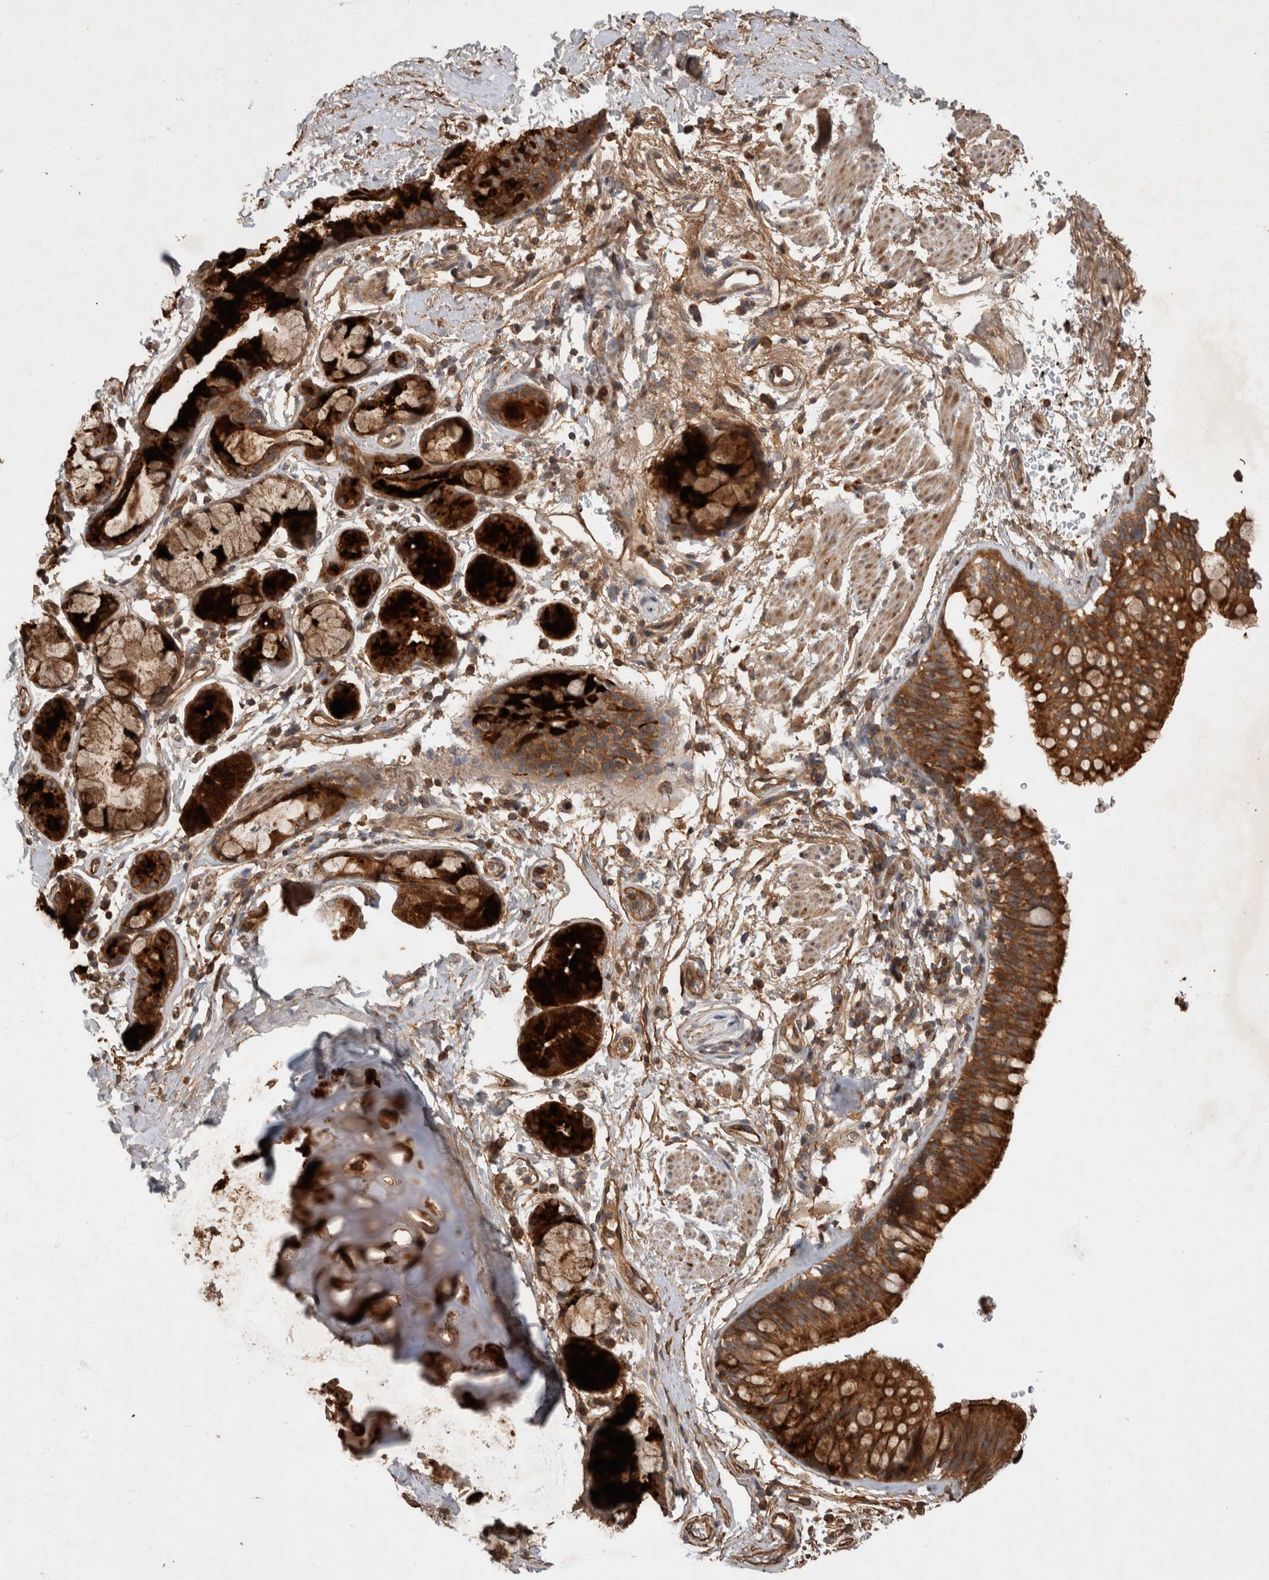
{"staining": {"intensity": "strong", "quantity": ">75%", "location": "cytoplasmic/membranous"}, "tissue": "bronchus", "cell_type": "Respiratory epithelial cells", "image_type": "normal", "snomed": [{"axis": "morphology", "description": "Normal tissue, NOS"}, {"axis": "topography", "description": "Cartilage tissue"}, {"axis": "topography", "description": "Bronchus"}], "caption": "A brown stain shows strong cytoplasmic/membranous positivity of a protein in respiratory epithelial cells of normal human bronchus.", "gene": "SERAC1", "patient": {"sex": "female", "age": 53}}